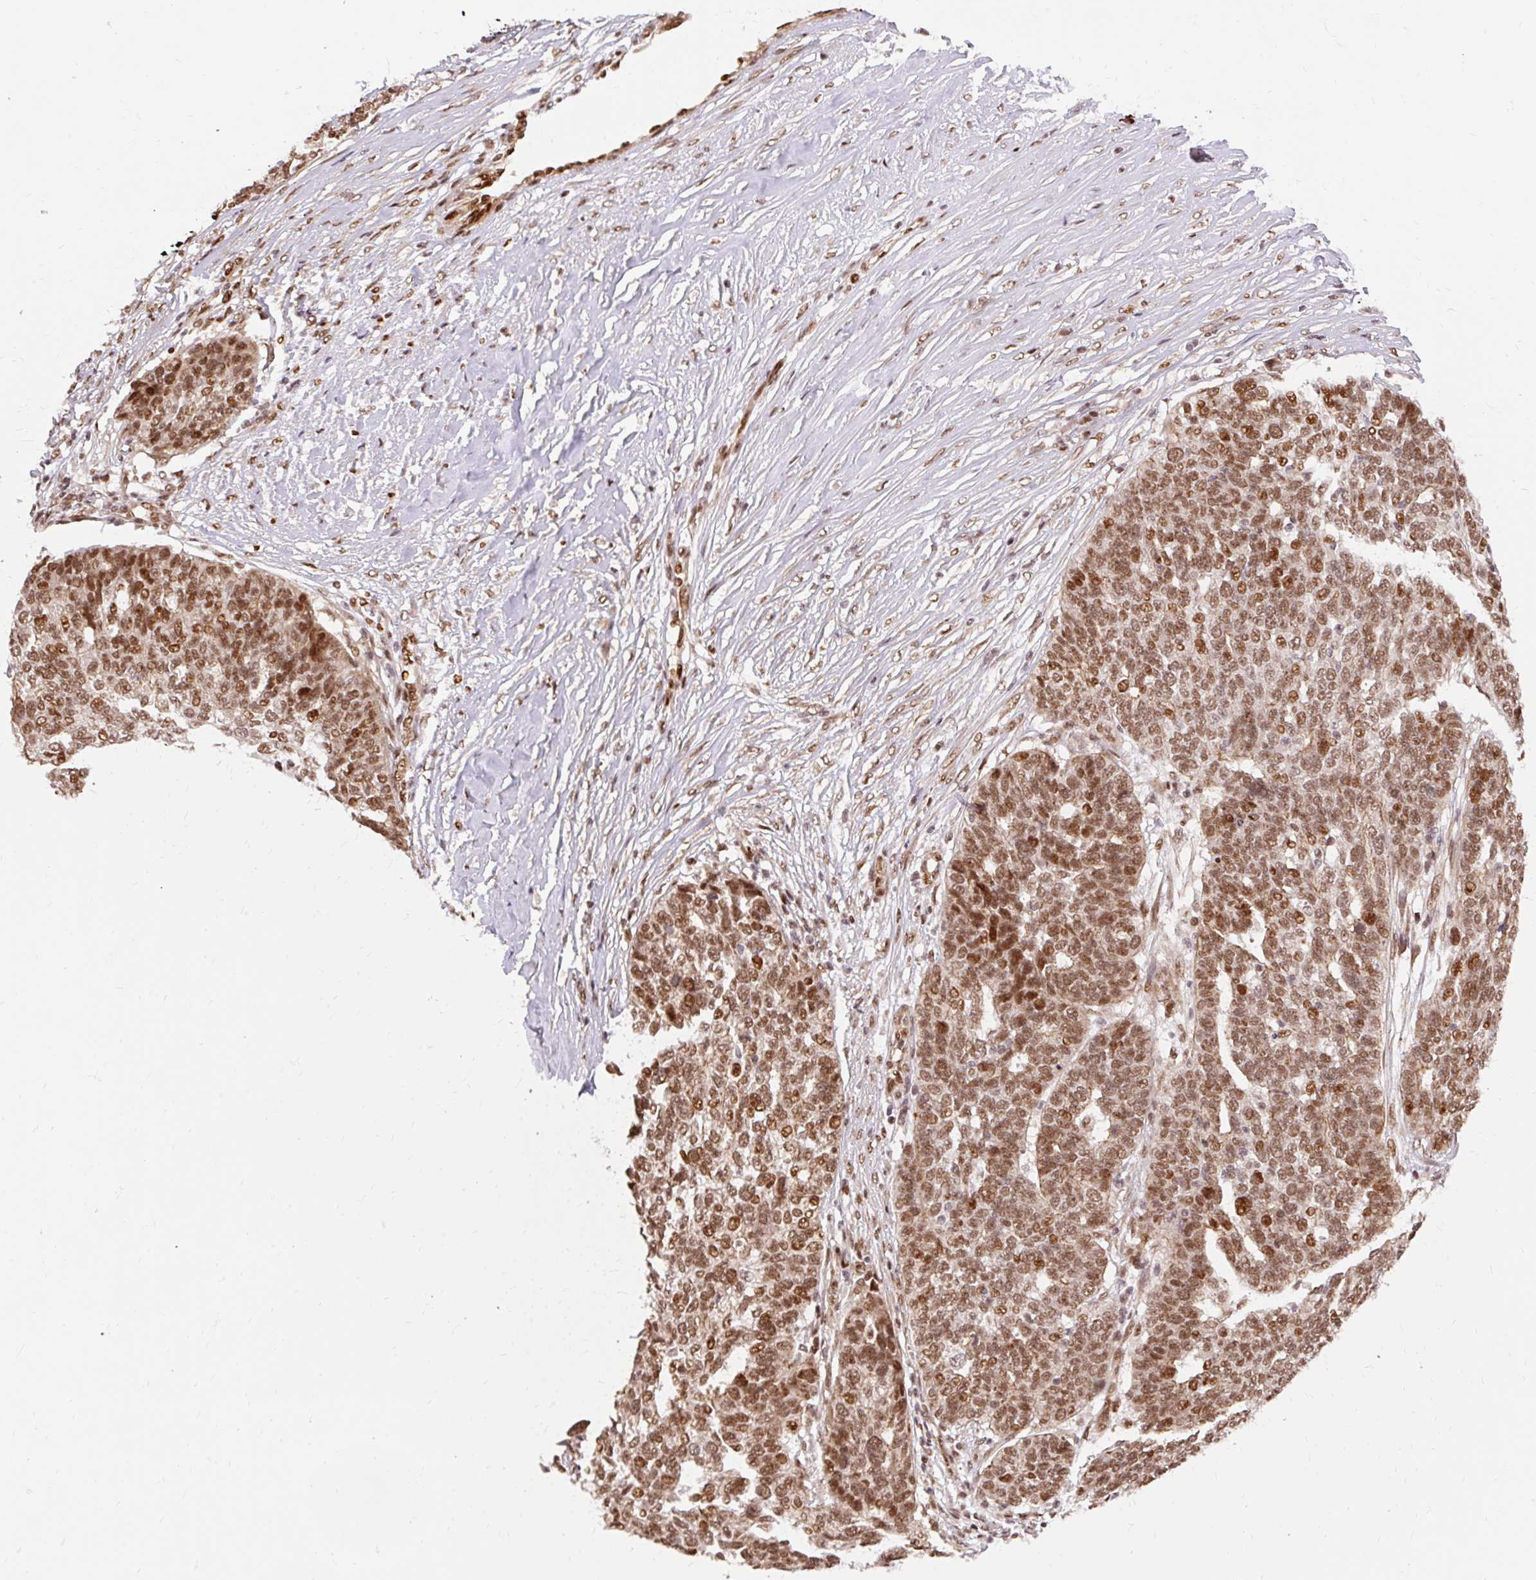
{"staining": {"intensity": "moderate", "quantity": ">75%", "location": "nuclear"}, "tissue": "ovarian cancer", "cell_type": "Tumor cells", "image_type": "cancer", "snomed": [{"axis": "morphology", "description": "Cystadenocarcinoma, serous, NOS"}, {"axis": "topography", "description": "Ovary"}], "caption": "A high-resolution micrograph shows immunohistochemistry staining of ovarian cancer, which shows moderate nuclear expression in approximately >75% of tumor cells. The protein is stained brown, and the nuclei are stained in blue (DAB IHC with brightfield microscopy, high magnification).", "gene": "MECOM", "patient": {"sex": "female", "age": 59}}